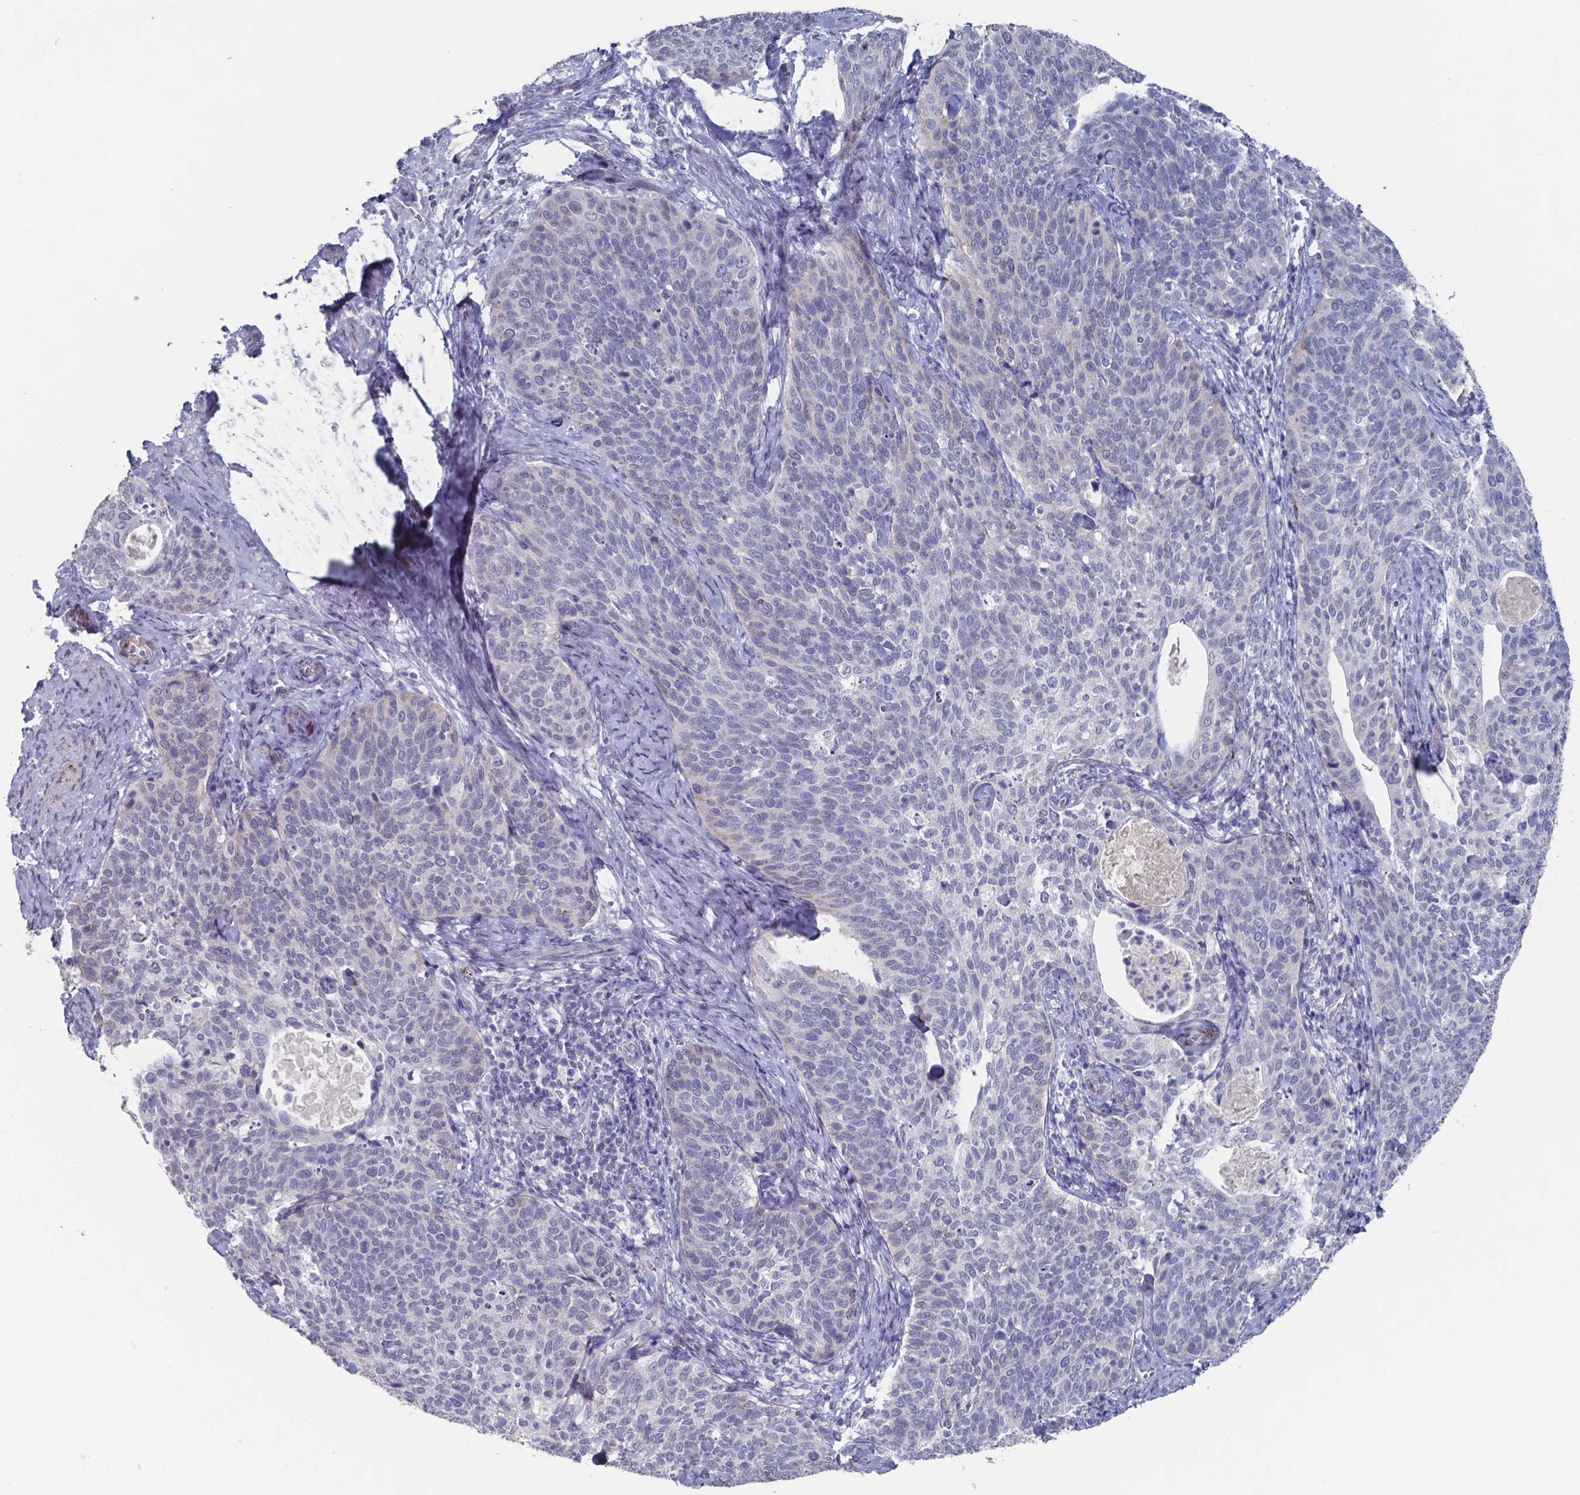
{"staining": {"intensity": "negative", "quantity": "none", "location": "none"}, "tissue": "cervical cancer", "cell_type": "Tumor cells", "image_type": "cancer", "snomed": [{"axis": "morphology", "description": "Squamous cell carcinoma, NOS"}, {"axis": "topography", "description": "Cervix"}], "caption": "Immunohistochemistry (IHC) histopathology image of neoplastic tissue: human cervical cancer stained with DAB reveals no significant protein positivity in tumor cells.", "gene": "PLA2R1", "patient": {"sex": "female", "age": 69}}